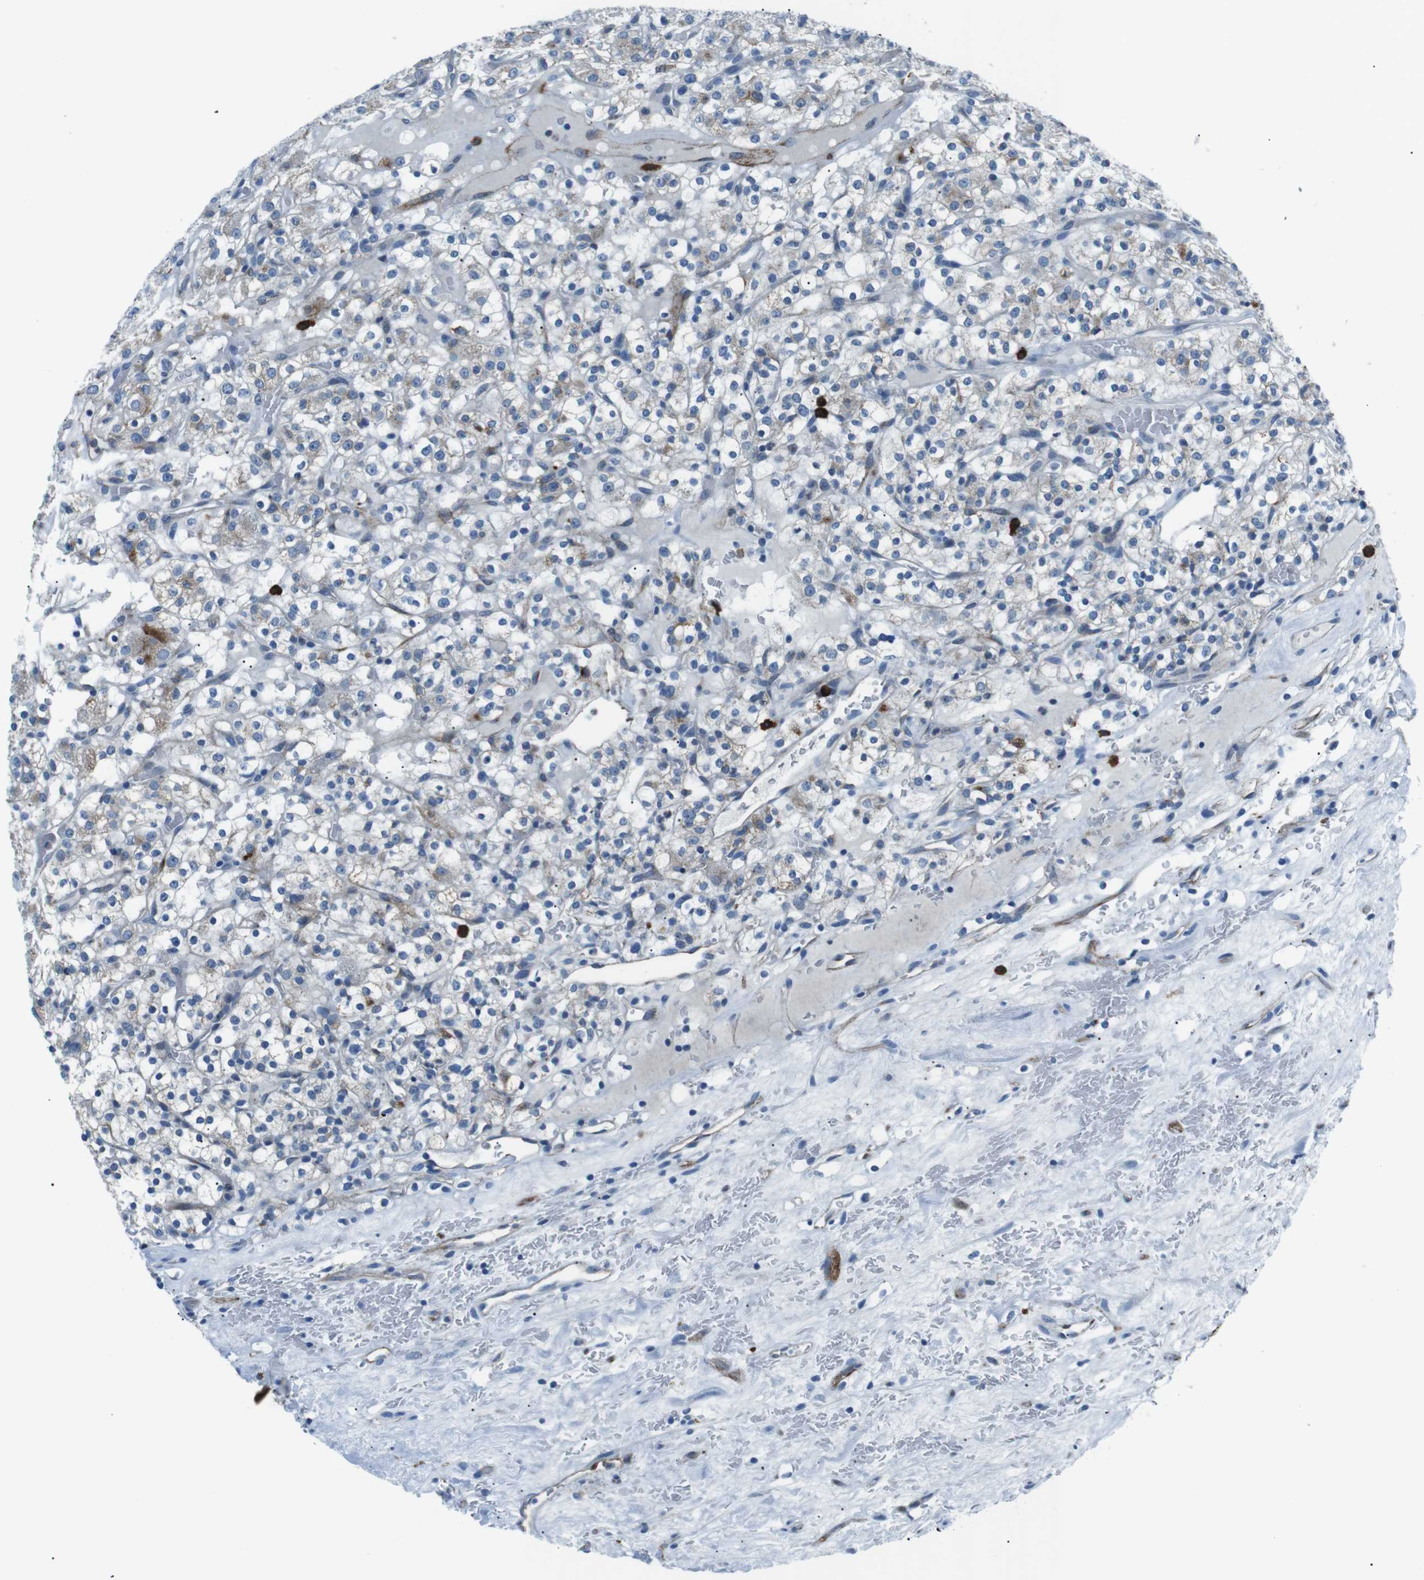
{"staining": {"intensity": "weak", "quantity": "<25%", "location": "cytoplasmic/membranous"}, "tissue": "renal cancer", "cell_type": "Tumor cells", "image_type": "cancer", "snomed": [{"axis": "morphology", "description": "Normal tissue, NOS"}, {"axis": "morphology", "description": "Adenocarcinoma, NOS"}, {"axis": "topography", "description": "Kidney"}], "caption": "A high-resolution image shows immunohistochemistry (IHC) staining of adenocarcinoma (renal), which shows no significant staining in tumor cells.", "gene": "CSF2RA", "patient": {"sex": "female", "age": 72}}